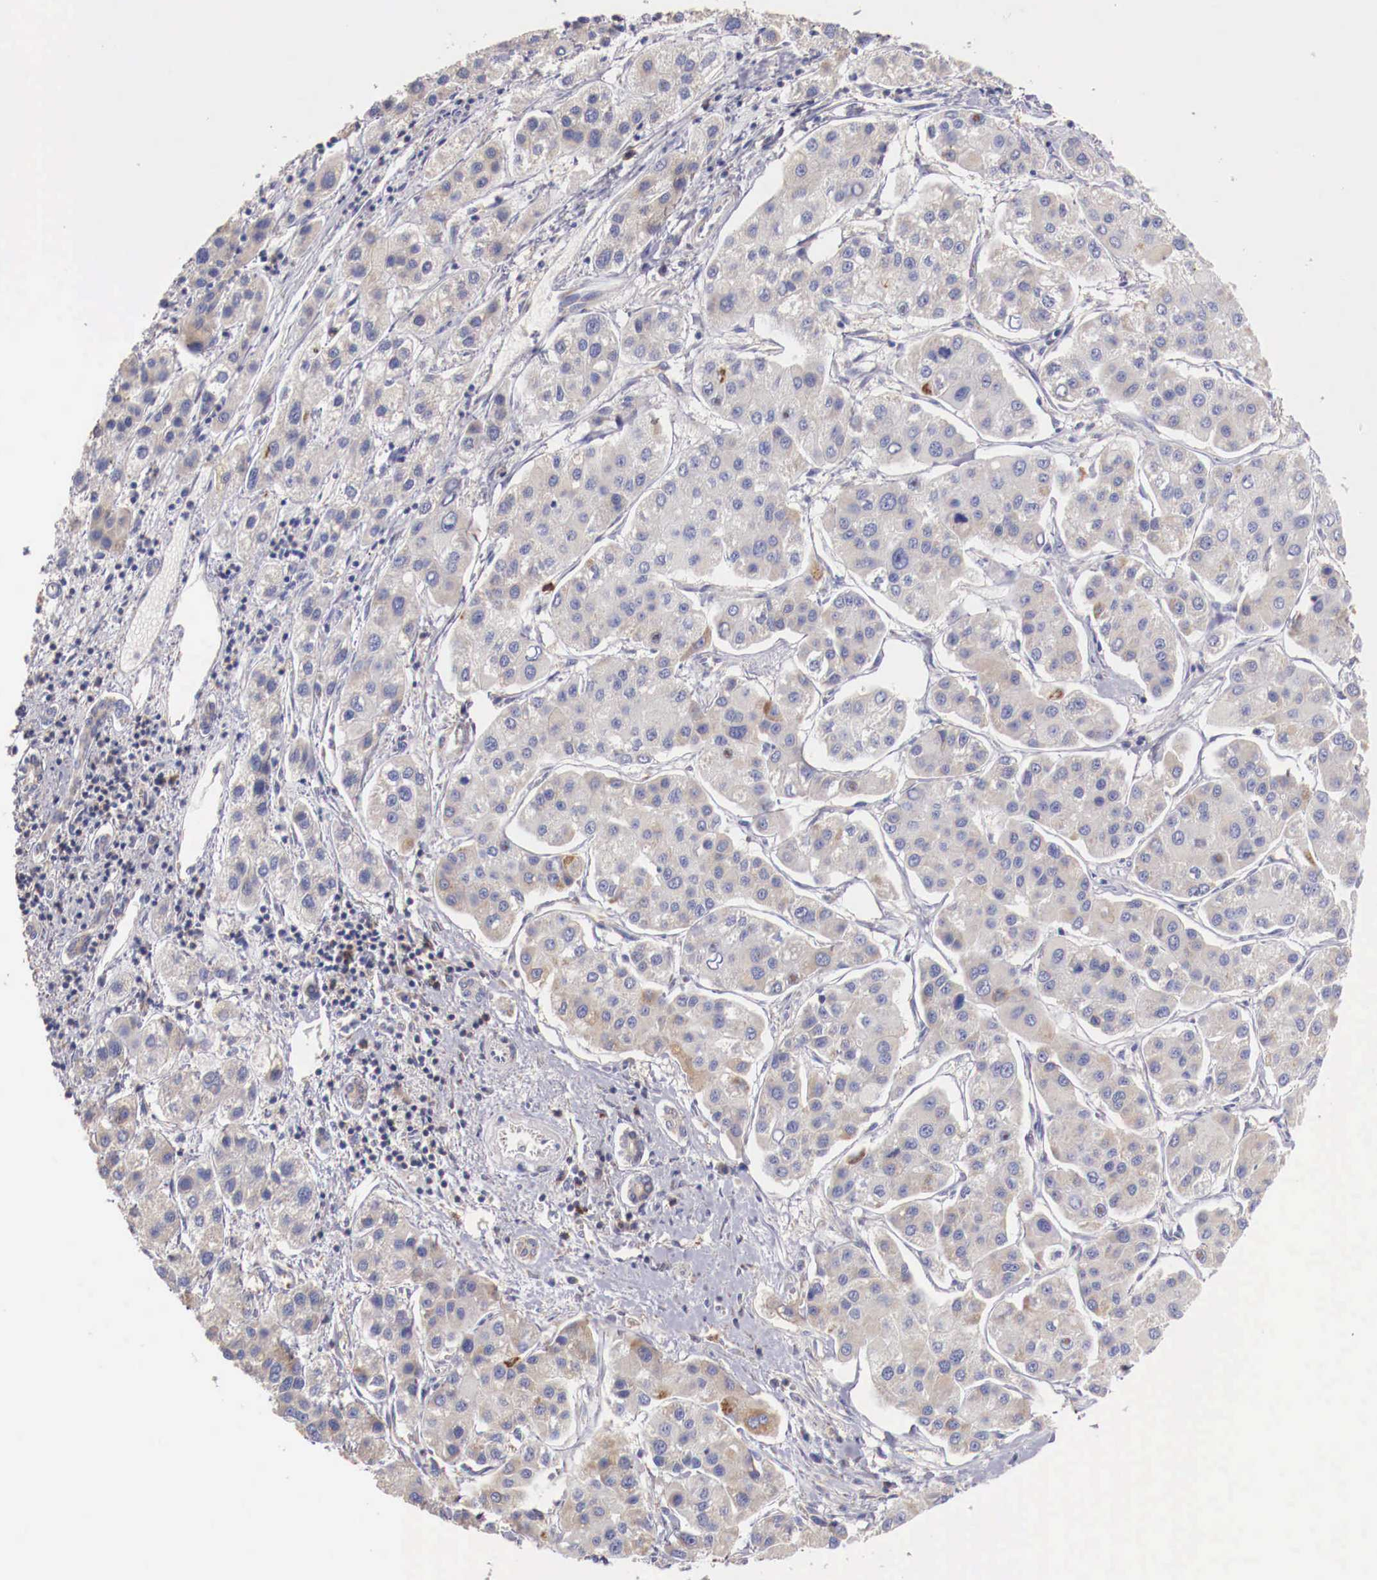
{"staining": {"intensity": "weak", "quantity": "<25%", "location": "cytoplasmic/membranous"}, "tissue": "liver cancer", "cell_type": "Tumor cells", "image_type": "cancer", "snomed": [{"axis": "morphology", "description": "Carcinoma, Hepatocellular, NOS"}, {"axis": "topography", "description": "Liver"}], "caption": "A micrograph of human hepatocellular carcinoma (liver) is negative for staining in tumor cells. (Brightfield microscopy of DAB (3,3'-diaminobenzidine) IHC at high magnification).", "gene": "PITPNA", "patient": {"sex": "female", "age": 85}}